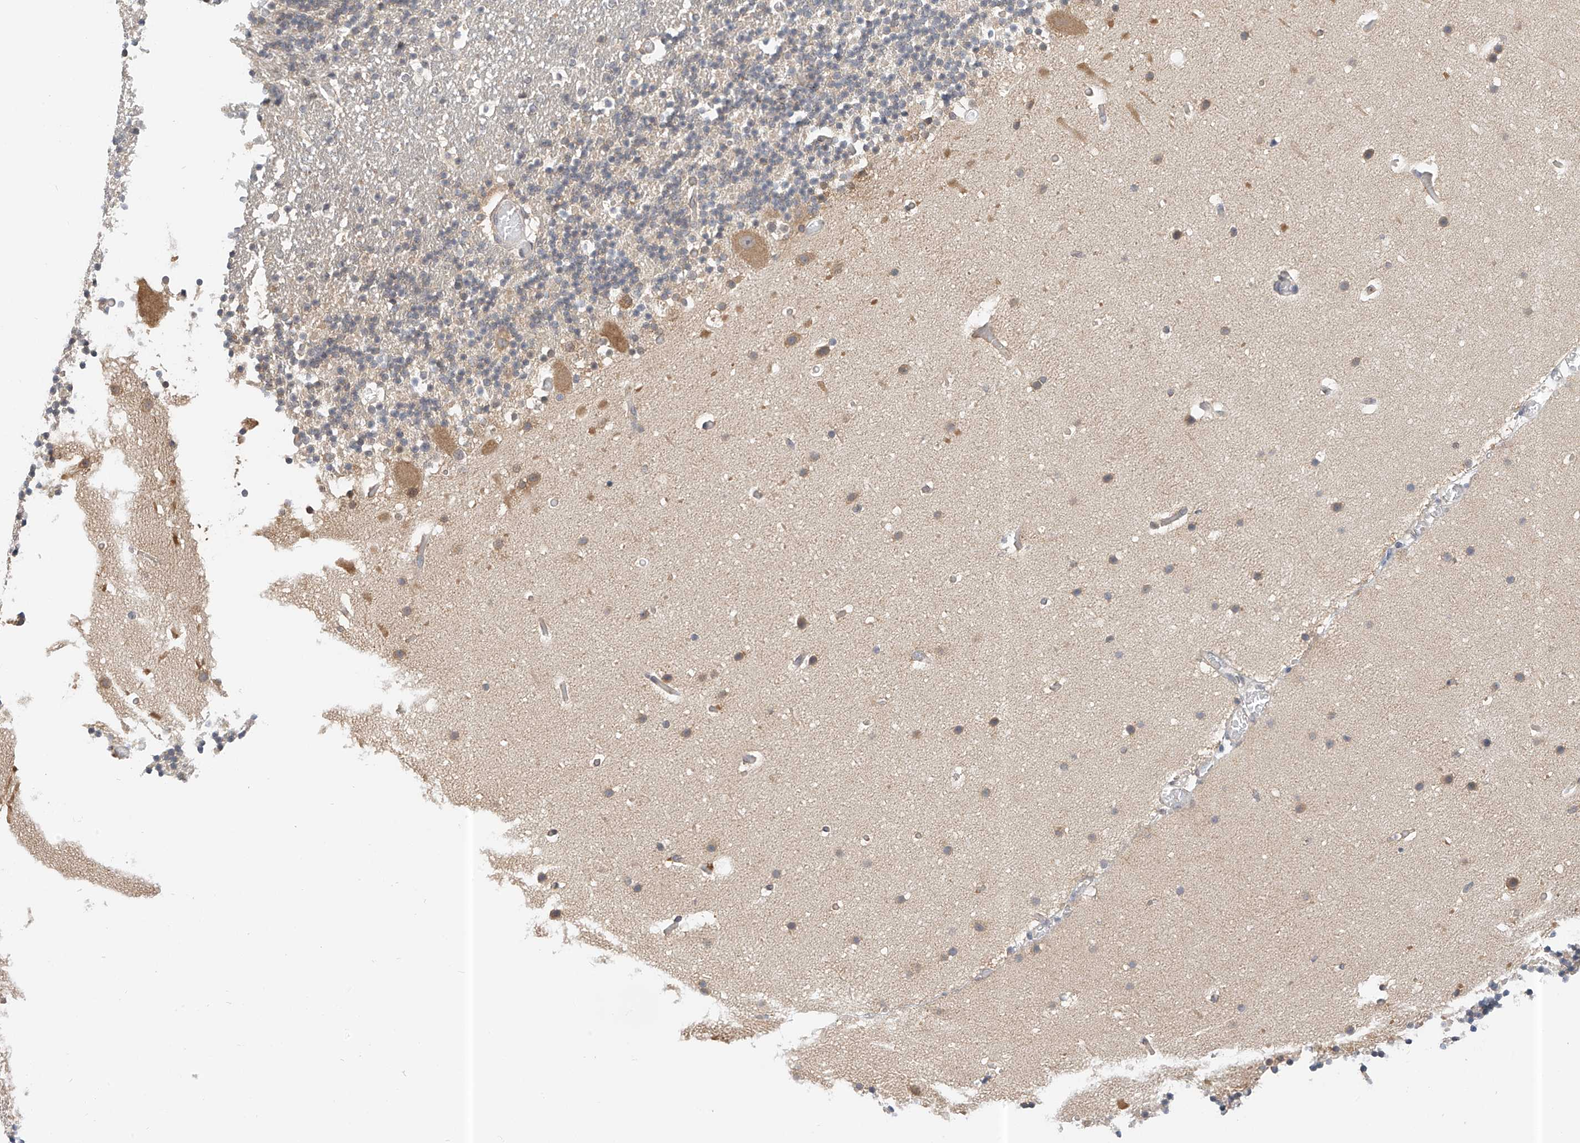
{"staining": {"intensity": "negative", "quantity": "none", "location": "none"}, "tissue": "cerebellum", "cell_type": "Cells in granular layer", "image_type": "normal", "snomed": [{"axis": "morphology", "description": "Normal tissue, NOS"}, {"axis": "topography", "description": "Cerebellum"}], "caption": "Protein analysis of unremarkable cerebellum displays no significant staining in cells in granular layer.", "gene": "PPA2", "patient": {"sex": "male", "age": 57}}